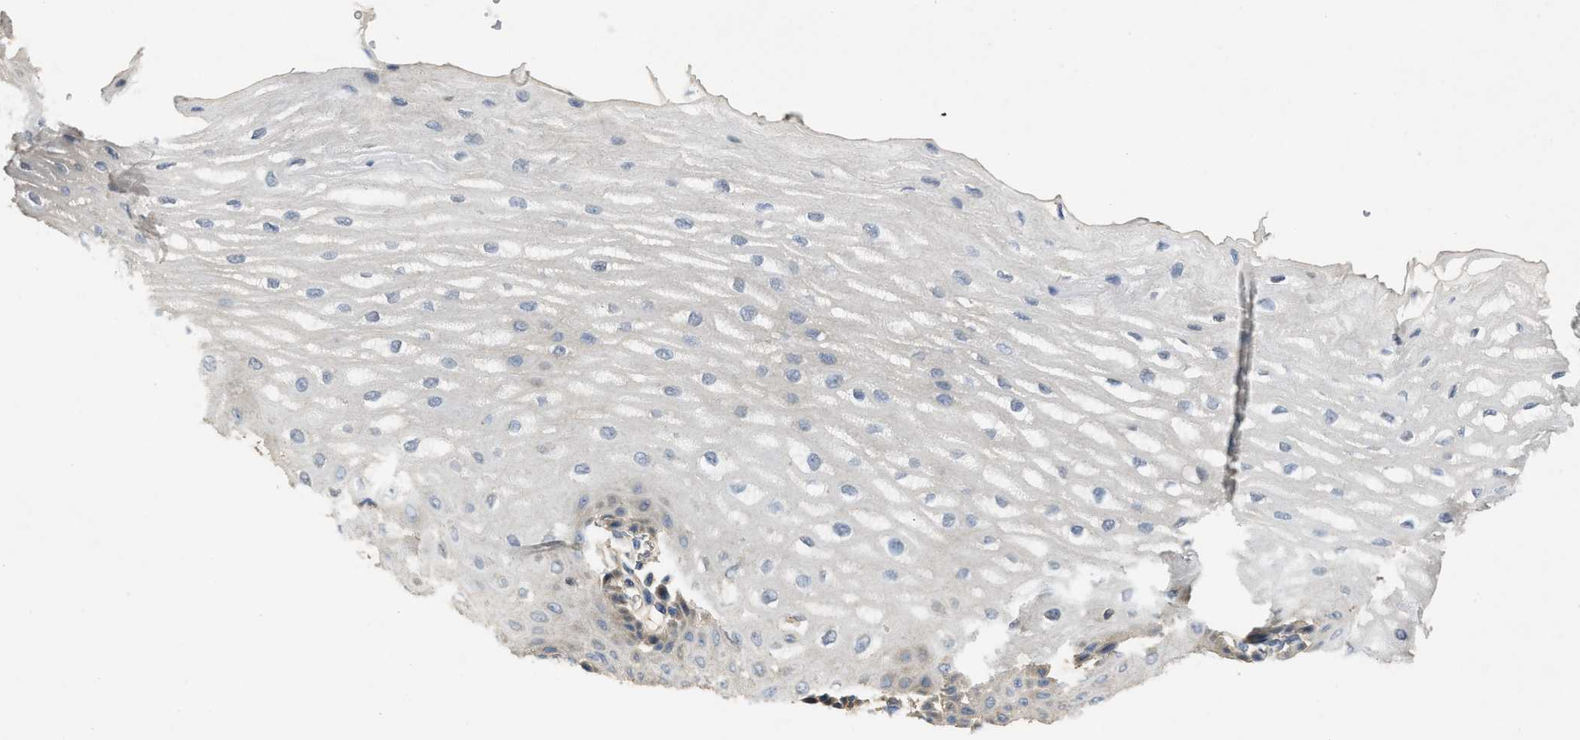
{"staining": {"intensity": "weak", "quantity": "<25%", "location": "cytoplasmic/membranous"}, "tissue": "esophagus", "cell_type": "Squamous epithelial cells", "image_type": "normal", "snomed": [{"axis": "morphology", "description": "Normal tissue, NOS"}, {"axis": "topography", "description": "Esophagus"}], "caption": "Squamous epithelial cells show no significant protein staining in normal esophagus. Brightfield microscopy of immunohistochemistry stained with DAB (3,3'-diaminobenzidine) (brown) and hematoxylin (blue), captured at high magnification.", "gene": "PPP3CA", "patient": {"sex": "male", "age": 54}}